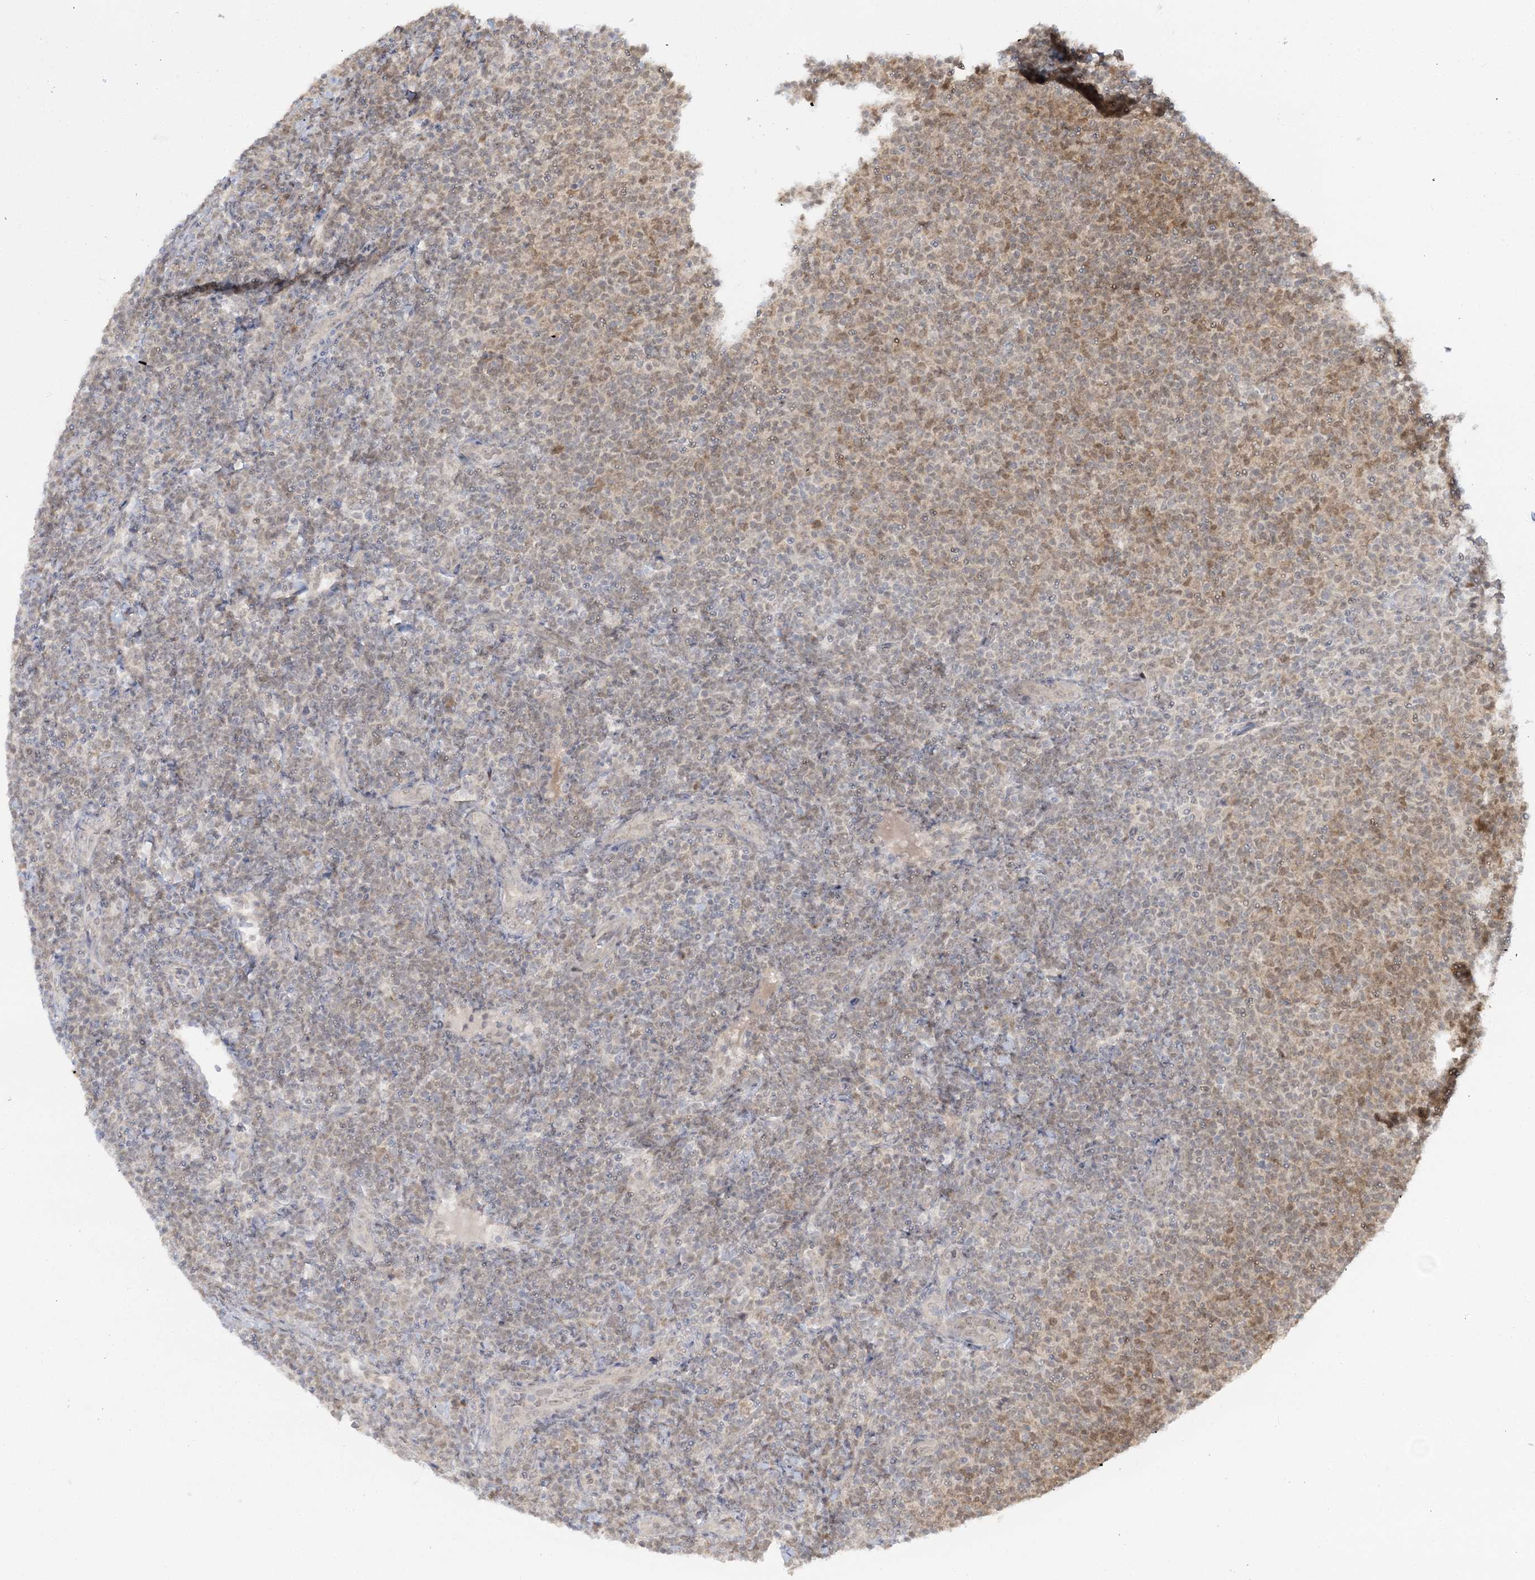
{"staining": {"intensity": "moderate", "quantity": "25%-75%", "location": "cytoplasmic/membranous,nuclear"}, "tissue": "lymphoma", "cell_type": "Tumor cells", "image_type": "cancer", "snomed": [{"axis": "morphology", "description": "Malignant lymphoma, non-Hodgkin's type, Low grade"}, {"axis": "topography", "description": "Lymph node"}], "caption": "This is an image of IHC staining of lymphoma, which shows moderate positivity in the cytoplasmic/membranous and nuclear of tumor cells.", "gene": "ZFAND6", "patient": {"sex": "male", "age": 66}}